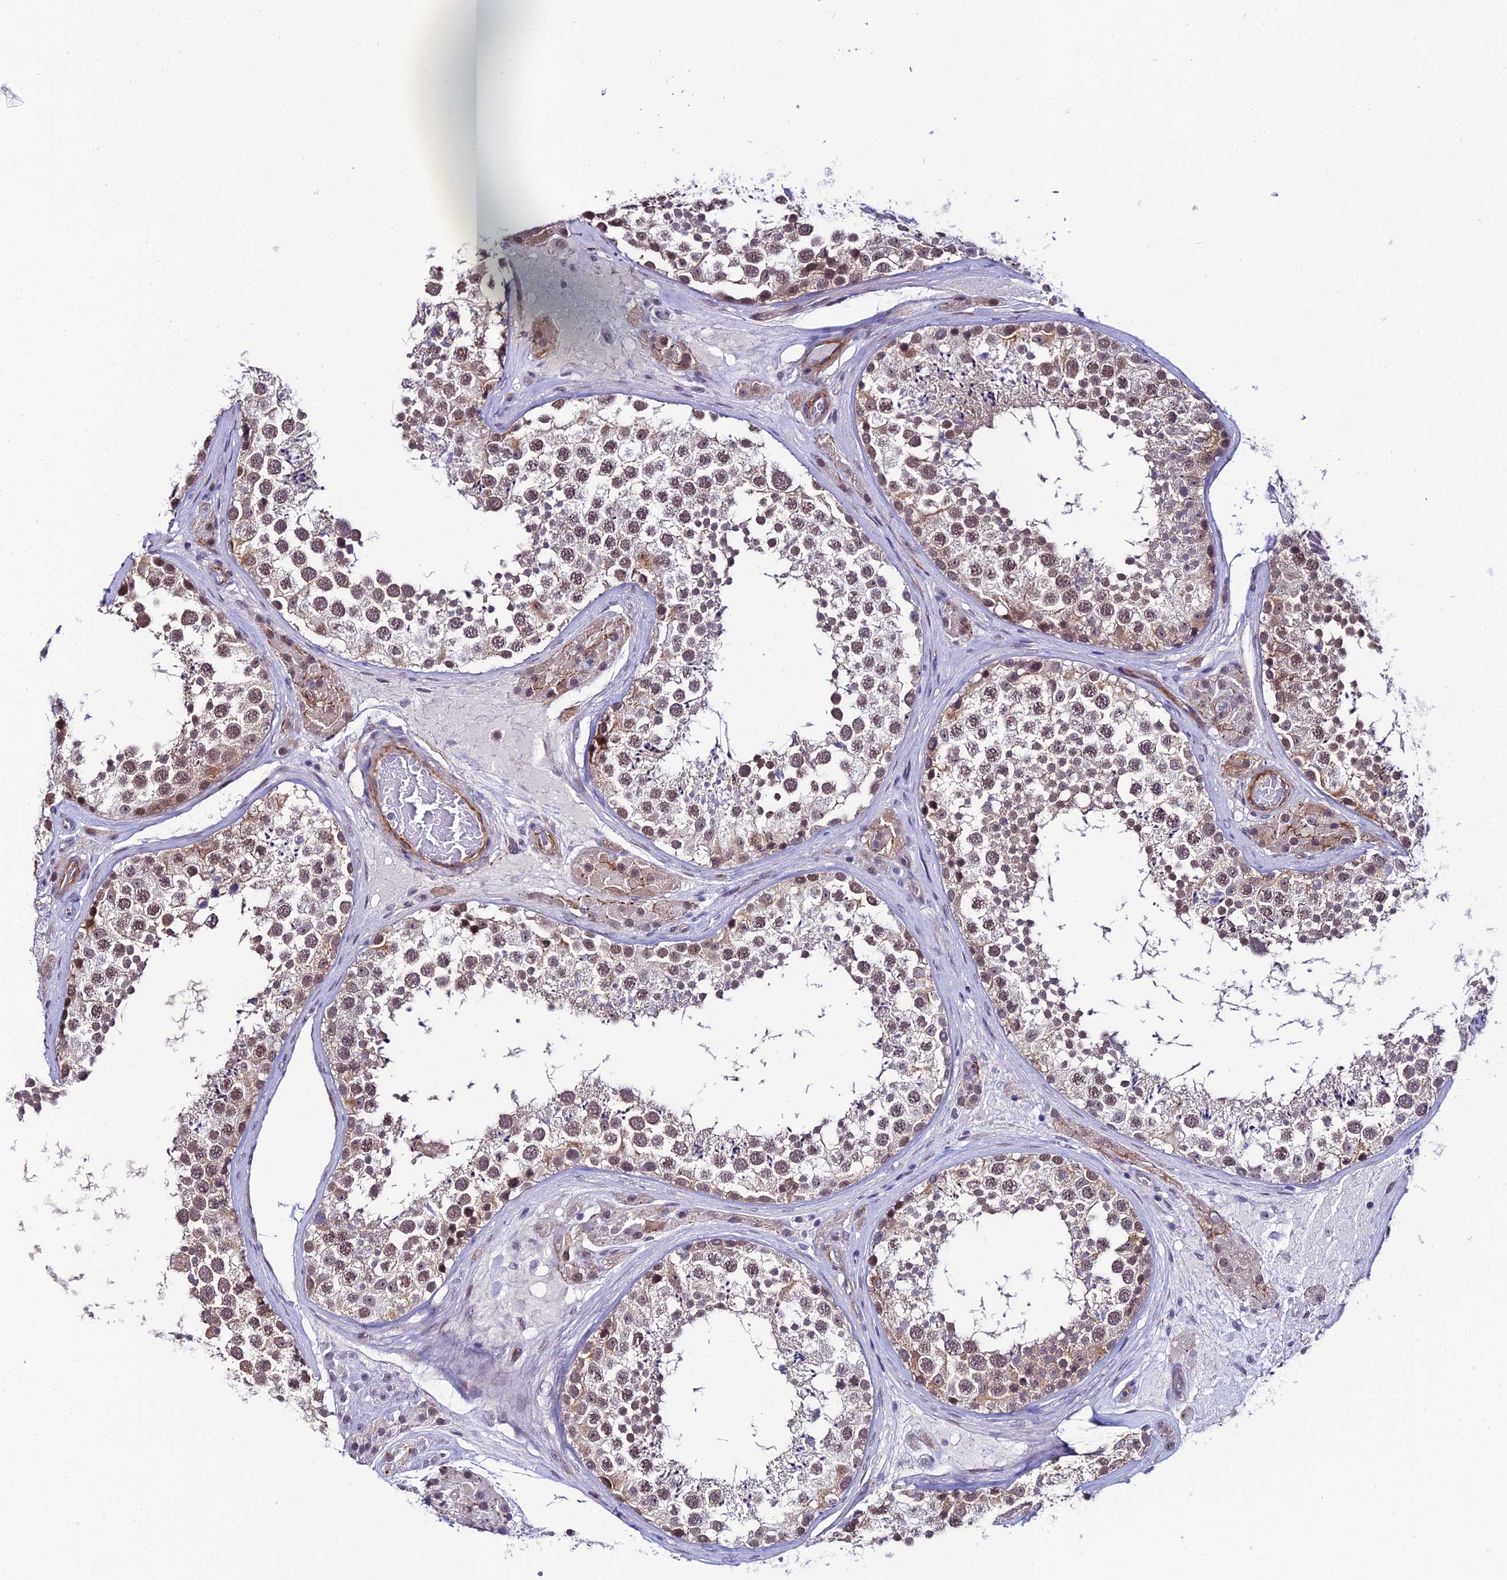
{"staining": {"intensity": "moderate", "quantity": "25%-75%", "location": "cytoplasmic/membranous,nuclear"}, "tissue": "testis", "cell_type": "Cells in seminiferous ducts", "image_type": "normal", "snomed": [{"axis": "morphology", "description": "Normal tissue, NOS"}, {"axis": "topography", "description": "Testis"}], "caption": "A brown stain labels moderate cytoplasmic/membranous,nuclear staining of a protein in cells in seminiferous ducts of benign testis. Nuclei are stained in blue.", "gene": "SYT15B", "patient": {"sex": "male", "age": 46}}